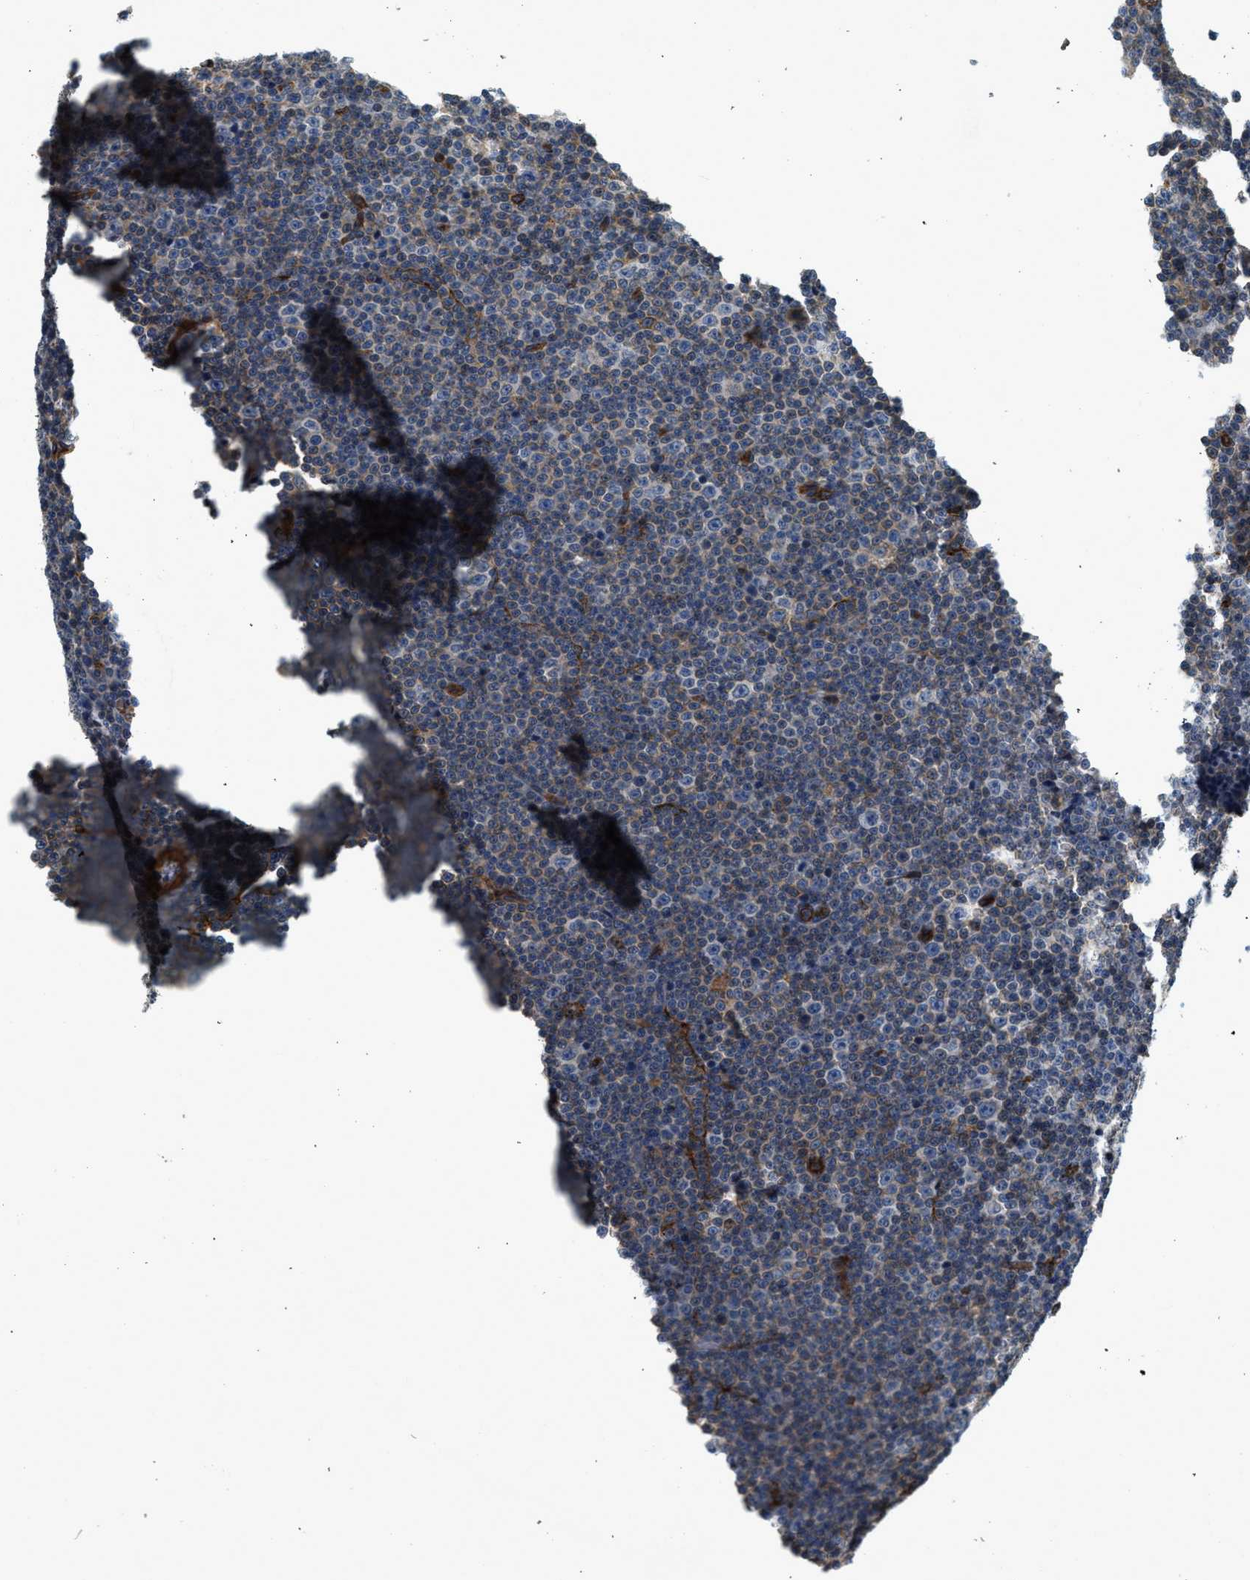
{"staining": {"intensity": "negative", "quantity": "none", "location": "none"}, "tissue": "lymphoma", "cell_type": "Tumor cells", "image_type": "cancer", "snomed": [{"axis": "morphology", "description": "Malignant lymphoma, non-Hodgkin's type, Low grade"}, {"axis": "topography", "description": "Lymph node"}], "caption": "Immunohistochemical staining of malignant lymphoma, non-Hodgkin's type (low-grade) reveals no significant staining in tumor cells.", "gene": "HIP1", "patient": {"sex": "female", "age": 67}}